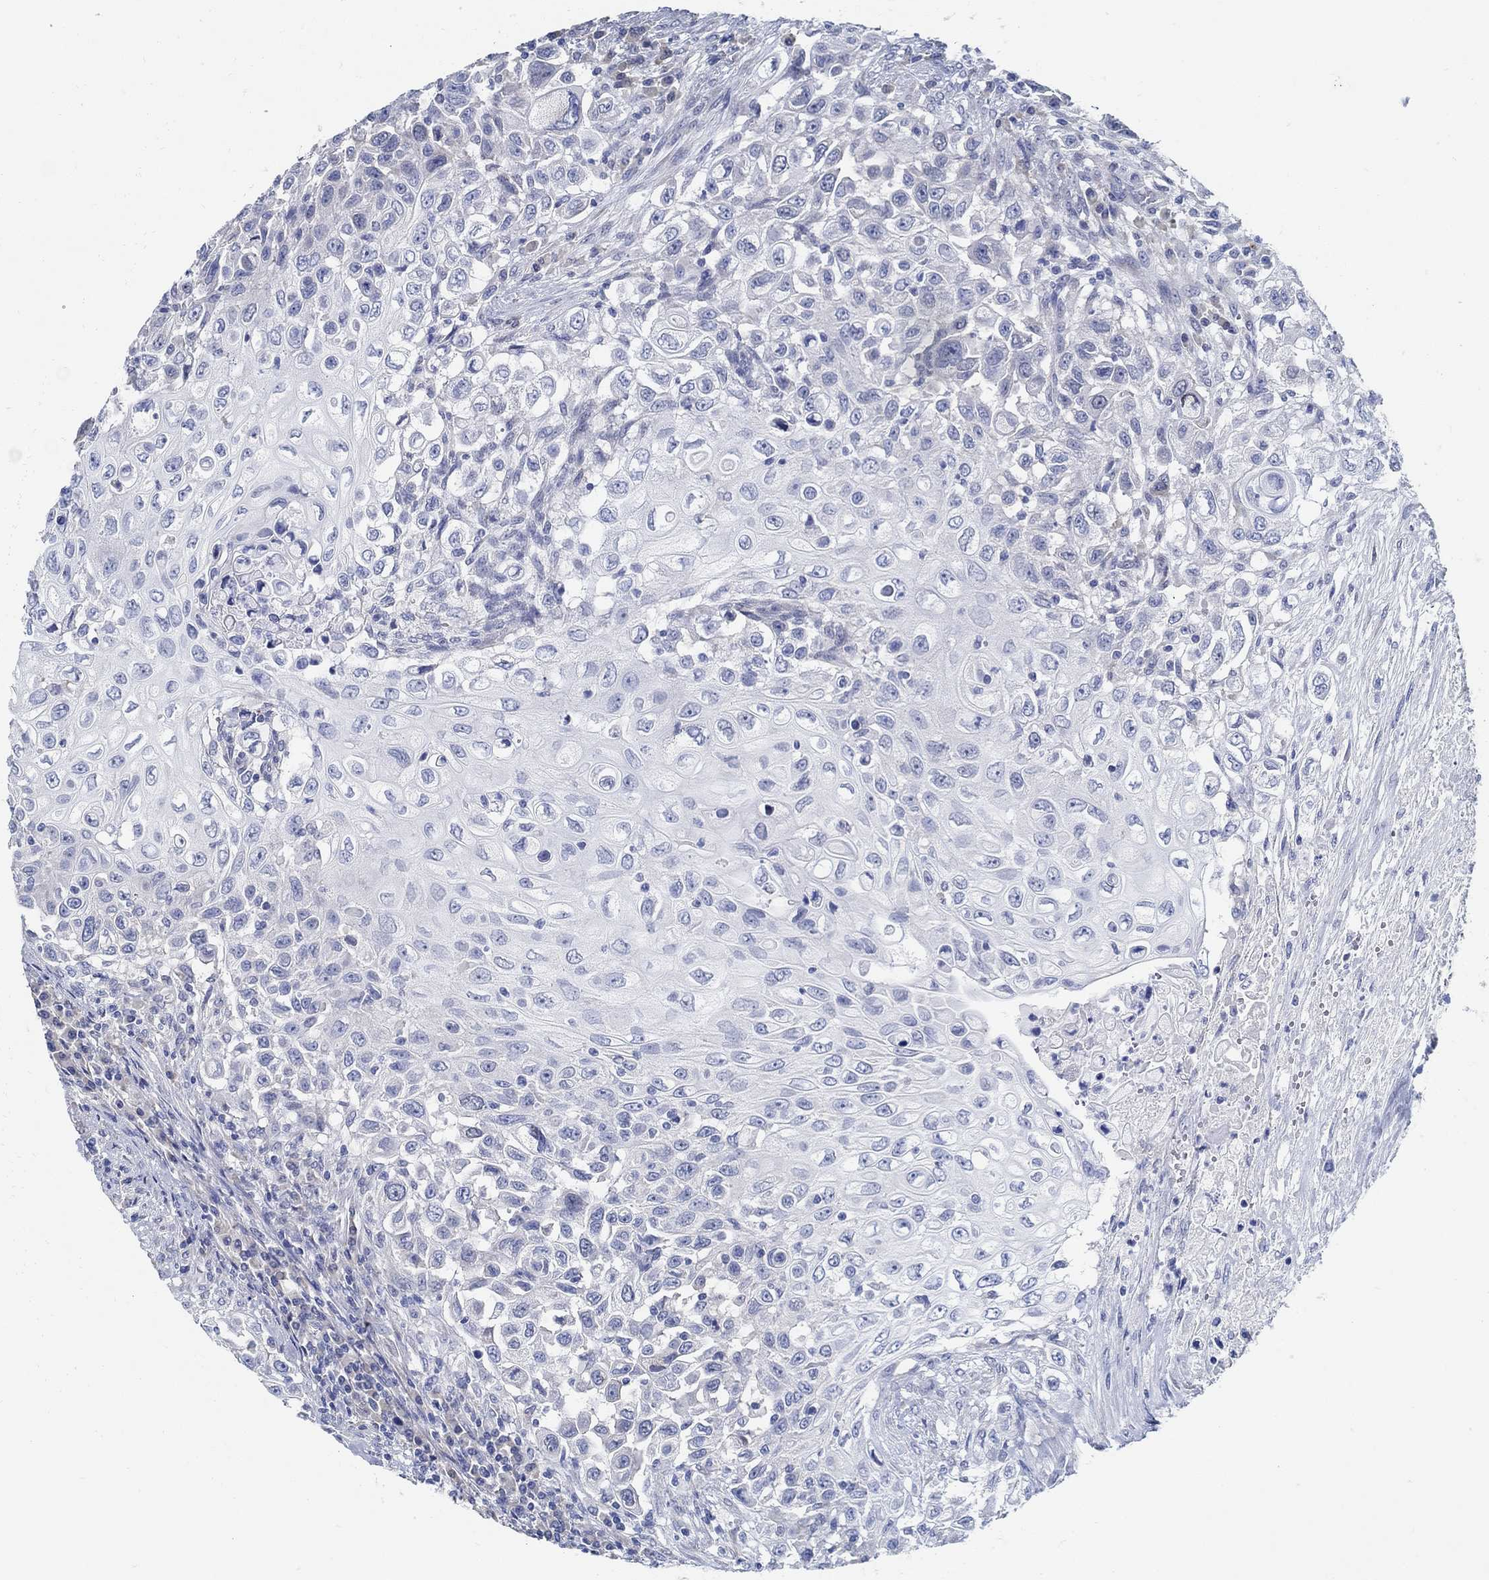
{"staining": {"intensity": "negative", "quantity": "none", "location": "none"}, "tissue": "urothelial cancer", "cell_type": "Tumor cells", "image_type": "cancer", "snomed": [{"axis": "morphology", "description": "Urothelial carcinoma, High grade"}, {"axis": "topography", "description": "Urinary bladder"}], "caption": "A high-resolution image shows IHC staining of urothelial cancer, which demonstrates no significant positivity in tumor cells.", "gene": "C15orf39", "patient": {"sex": "female", "age": 56}}